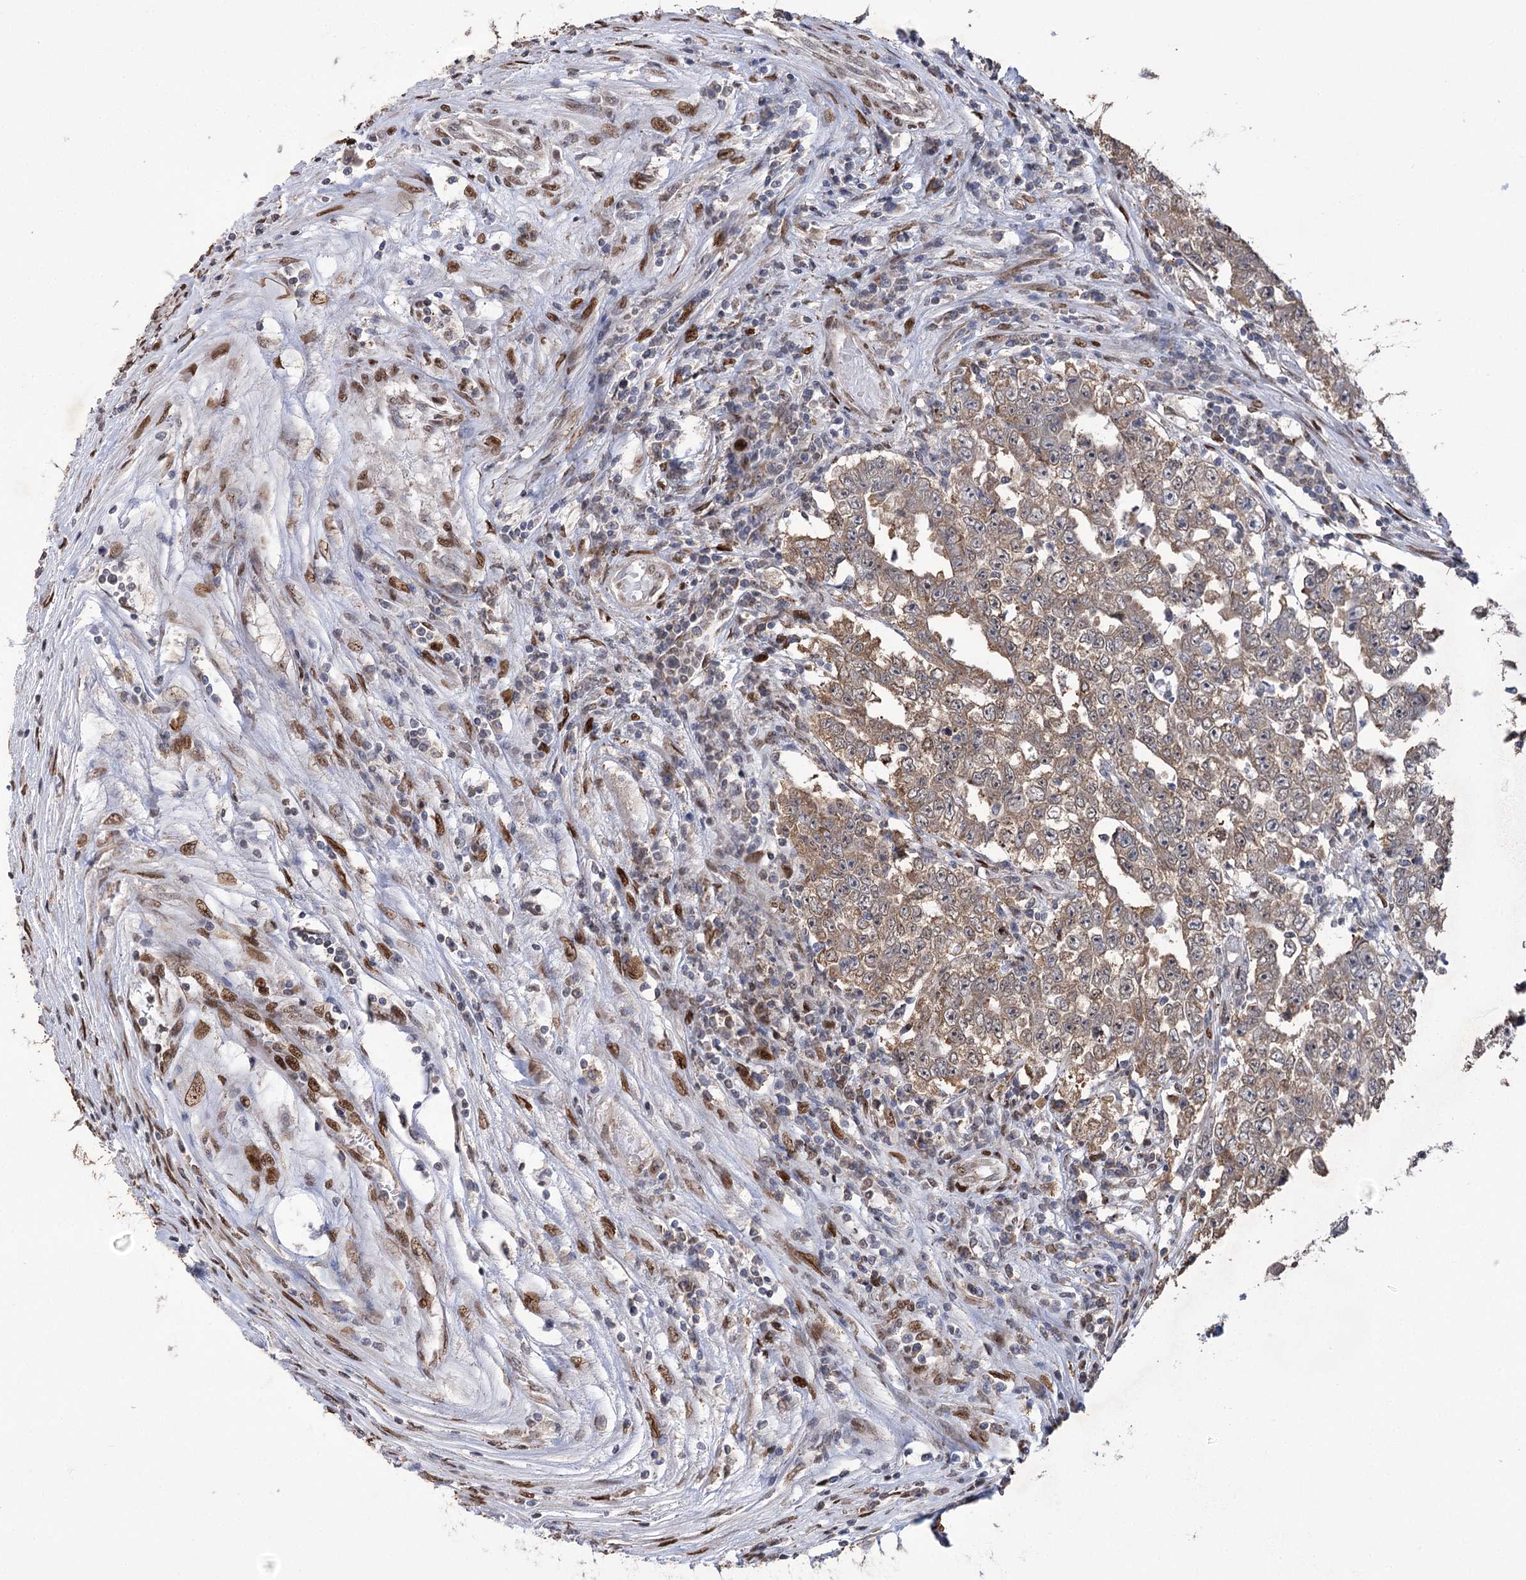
{"staining": {"intensity": "moderate", "quantity": ">75%", "location": "cytoplasmic/membranous"}, "tissue": "testis cancer", "cell_type": "Tumor cells", "image_type": "cancer", "snomed": [{"axis": "morphology", "description": "Carcinoma, Embryonal, NOS"}, {"axis": "topography", "description": "Testis"}], "caption": "Immunohistochemistry photomicrograph of human testis cancer stained for a protein (brown), which displays medium levels of moderate cytoplasmic/membranous positivity in approximately >75% of tumor cells.", "gene": "NFU1", "patient": {"sex": "male", "age": 25}}